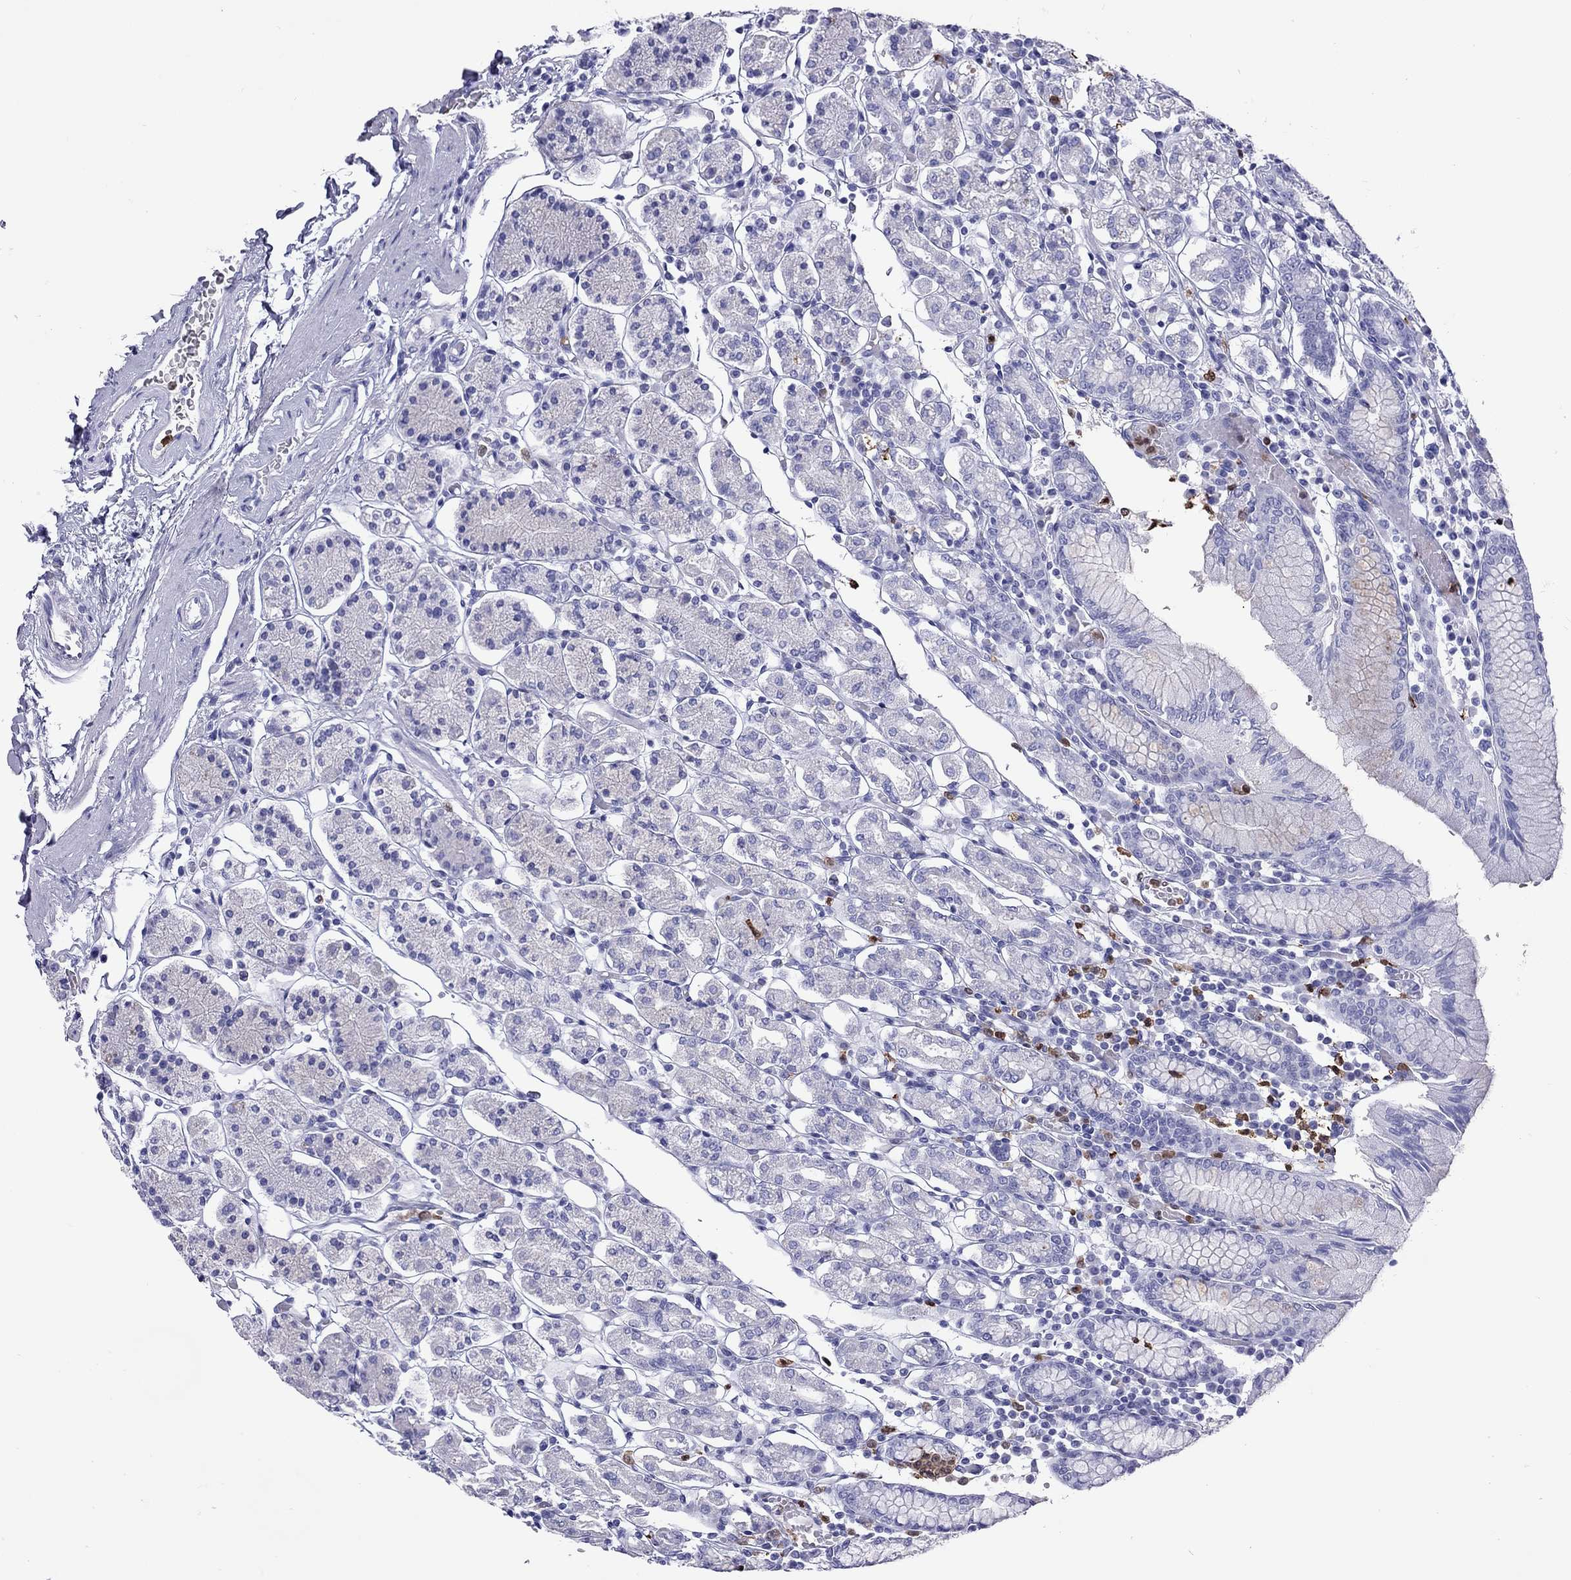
{"staining": {"intensity": "negative", "quantity": "none", "location": "none"}, "tissue": "stomach", "cell_type": "Glandular cells", "image_type": "normal", "snomed": [{"axis": "morphology", "description": "Normal tissue, NOS"}, {"axis": "topography", "description": "Stomach, upper"}, {"axis": "topography", "description": "Stomach"}], "caption": "This is a image of immunohistochemistry staining of unremarkable stomach, which shows no expression in glandular cells.", "gene": "SLAMF1", "patient": {"sex": "male", "age": 62}}